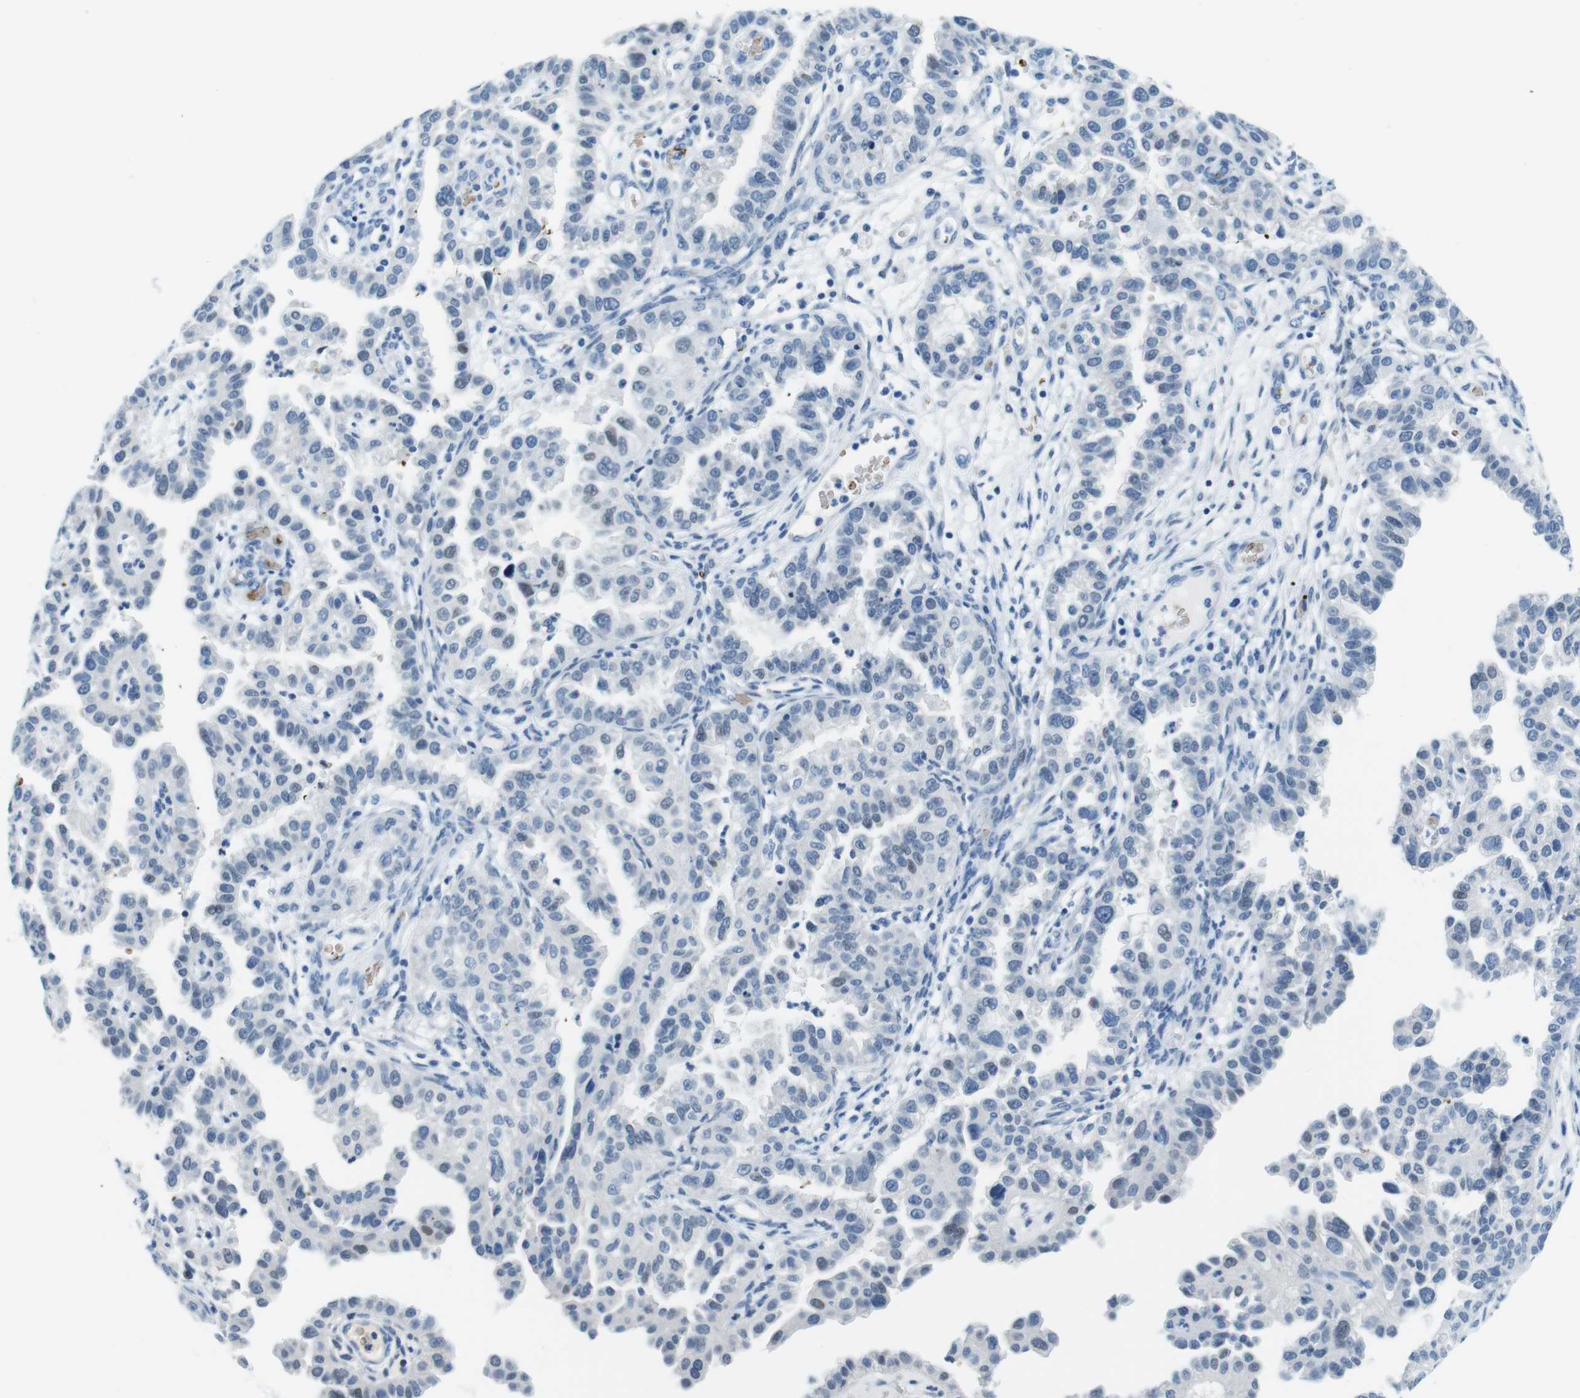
{"staining": {"intensity": "negative", "quantity": "none", "location": "none"}, "tissue": "endometrial cancer", "cell_type": "Tumor cells", "image_type": "cancer", "snomed": [{"axis": "morphology", "description": "Adenocarcinoma, NOS"}, {"axis": "topography", "description": "Endometrium"}], "caption": "Immunohistochemistry image of neoplastic tissue: human adenocarcinoma (endometrial) stained with DAB (3,3'-diaminobenzidine) exhibits no significant protein staining in tumor cells. The staining was performed using DAB (3,3'-diaminobenzidine) to visualize the protein expression in brown, while the nuclei were stained in blue with hematoxylin (Magnification: 20x).", "gene": "TFAP2C", "patient": {"sex": "female", "age": 85}}